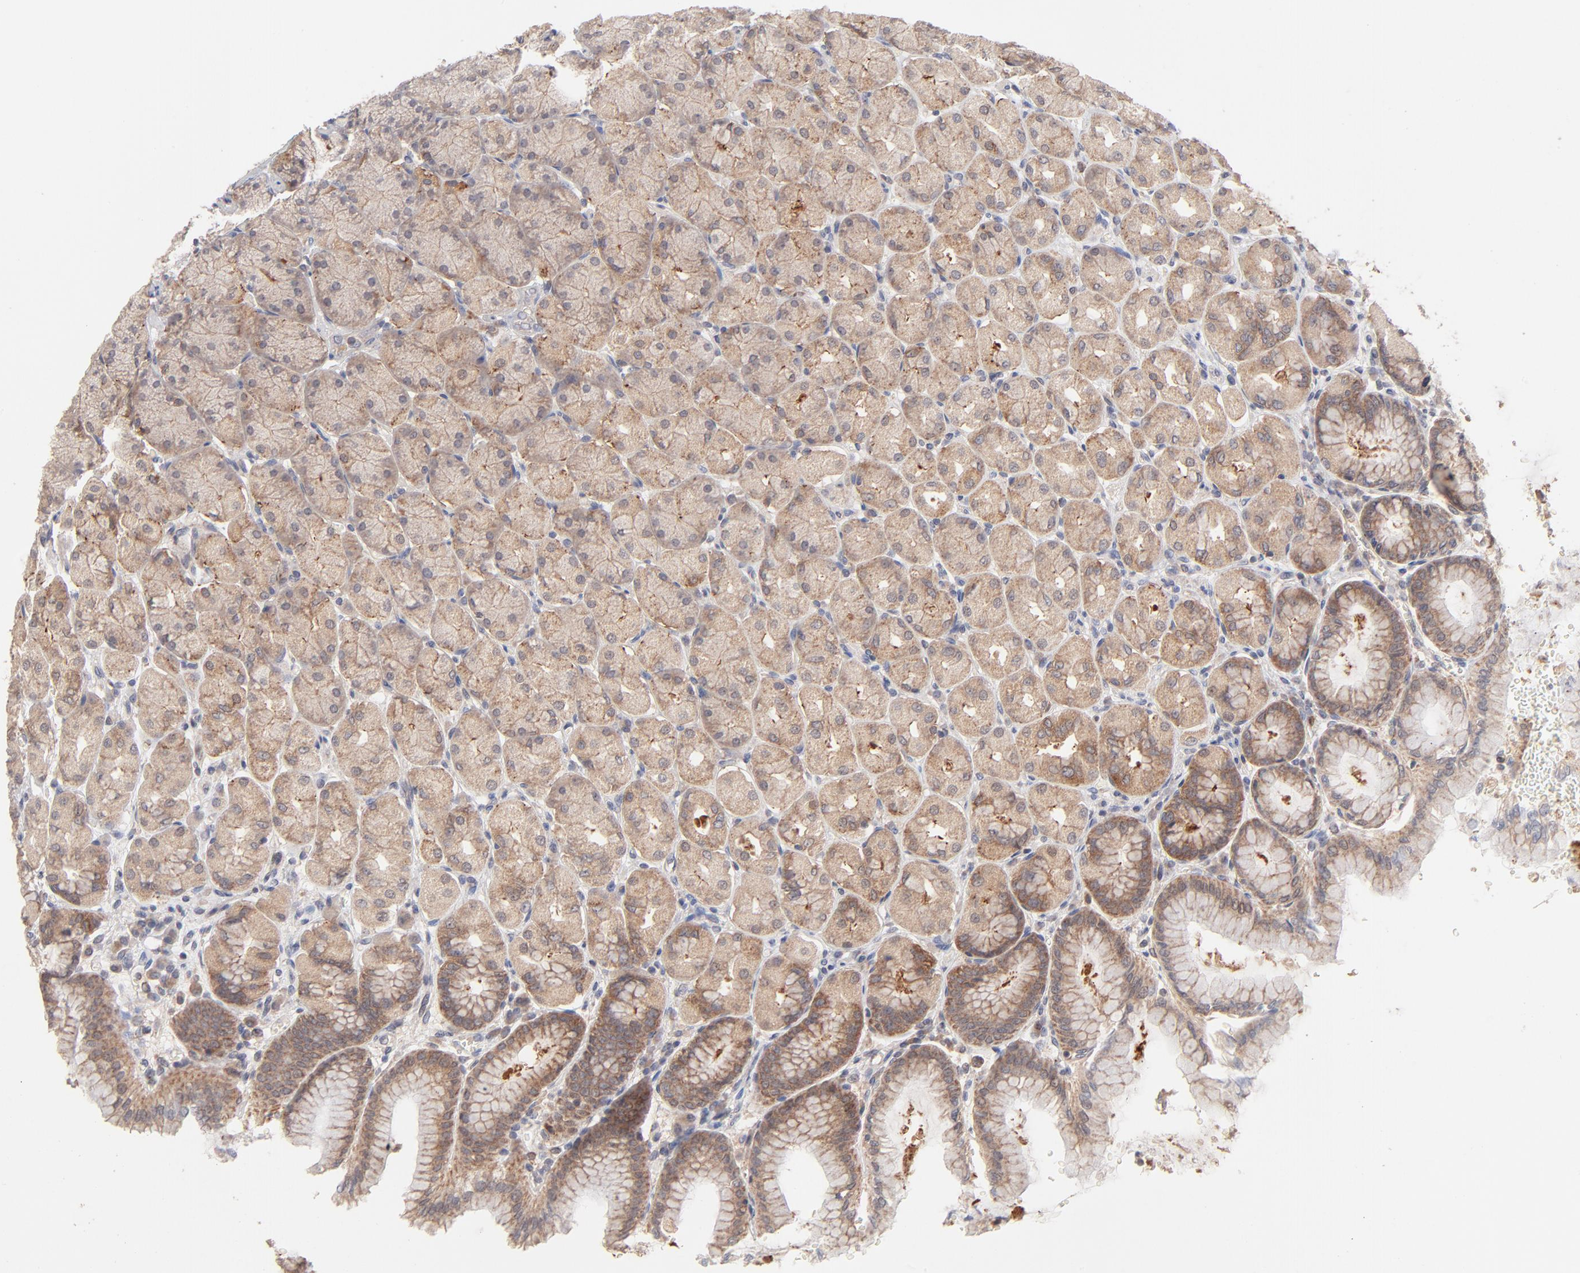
{"staining": {"intensity": "moderate", "quantity": ">75%", "location": "cytoplasmic/membranous"}, "tissue": "stomach", "cell_type": "Glandular cells", "image_type": "normal", "snomed": [{"axis": "morphology", "description": "Normal tissue, NOS"}, {"axis": "topography", "description": "Stomach, upper"}], "caption": "Immunohistochemical staining of benign human stomach reveals medium levels of moderate cytoplasmic/membranous expression in about >75% of glandular cells.", "gene": "IVNS1ABP", "patient": {"sex": "female", "age": 56}}